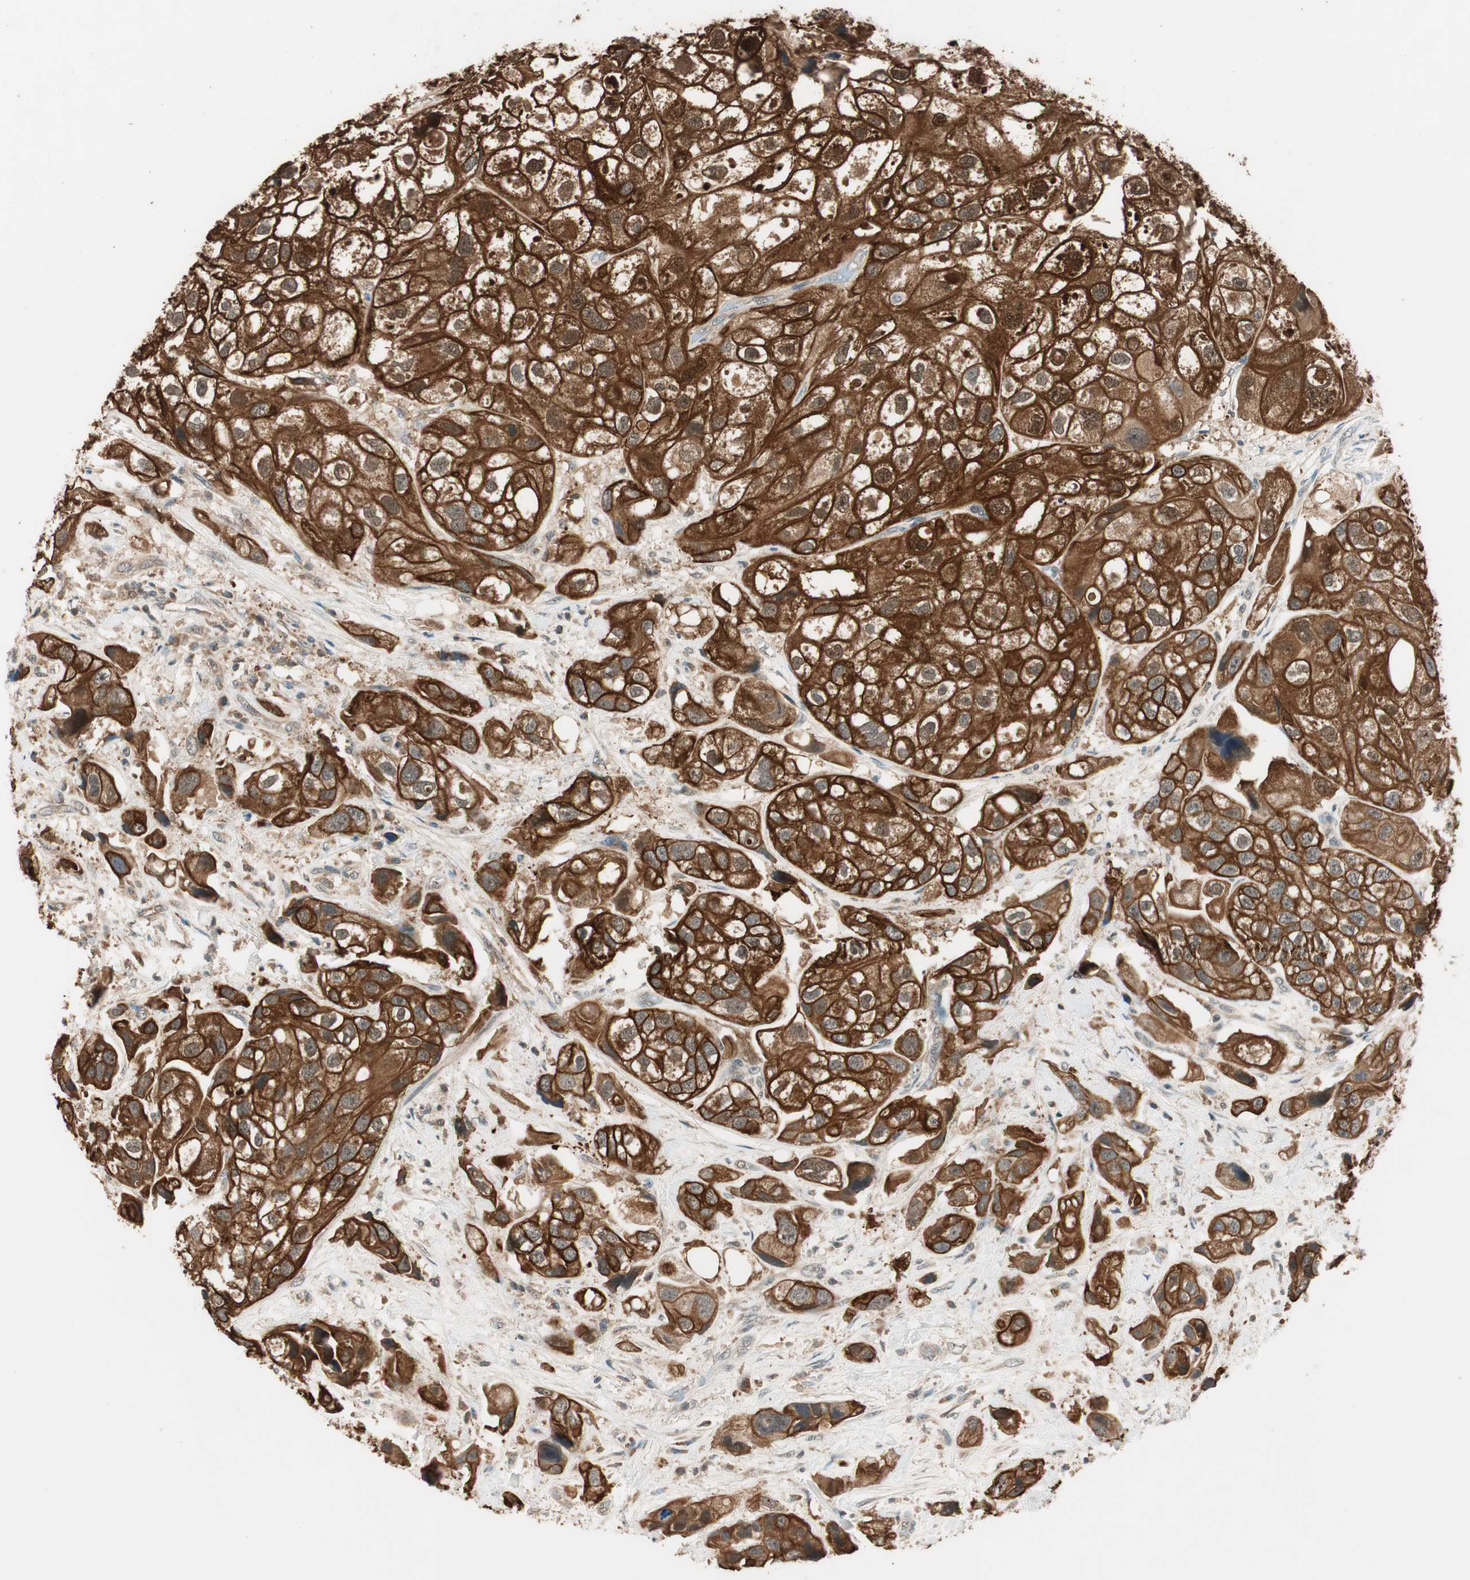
{"staining": {"intensity": "strong", "quantity": ">75%", "location": "cytoplasmic/membranous"}, "tissue": "urothelial cancer", "cell_type": "Tumor cells", "image_type": "cancer", "snomed": [{"axis": "morphology", "description": "Urothelial carcinoma, High grade"}, {"axis": "topography", "description": "Urinary bladder"}], "caption": "The micrograph exhibits a brown stain indicating the presence of a protein in the cytoplasmic/membranous of tumor cells in high-grade urothelial carcinoma.", "gene": "TRIM21", "patient": {"sex": "female", "age": 64}}